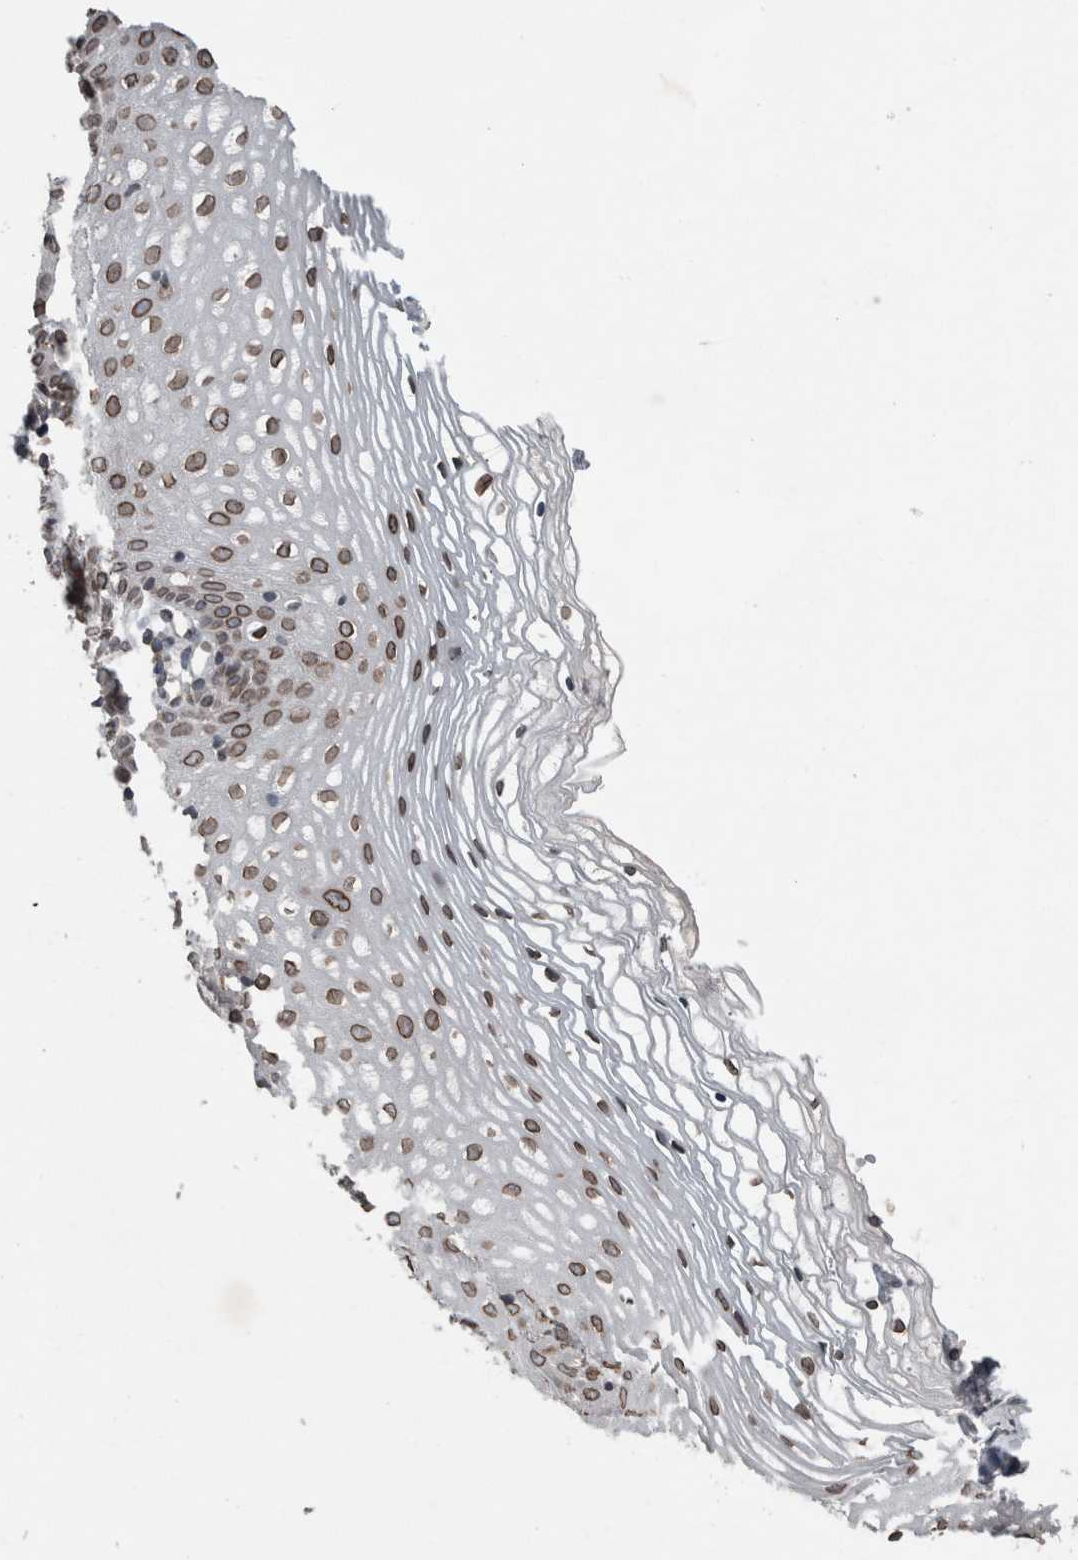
{"staining": {"intensity": "moderate", "quantity": ">75%", "location": "cytoplasmic/membranous,nuclear"}, "tissue": "vagina", "cell_type": "Squamous epithelial cells", "image_type": "normal", "snomed": [{"axis": "morphology", "description": "Normal tissue, NOS"}, {"axis": "topography", "description": "Vagina"}], "caption": "The image exhibits staining of benign vagina, revealing moderate cytoplasmic/membranous,nuclear protein expression (brown color) within squamous epithelial cells. Nuclei are stained in blue.", "gene": "RANBP2", "patient": {"sex": "female", "age": 32}}